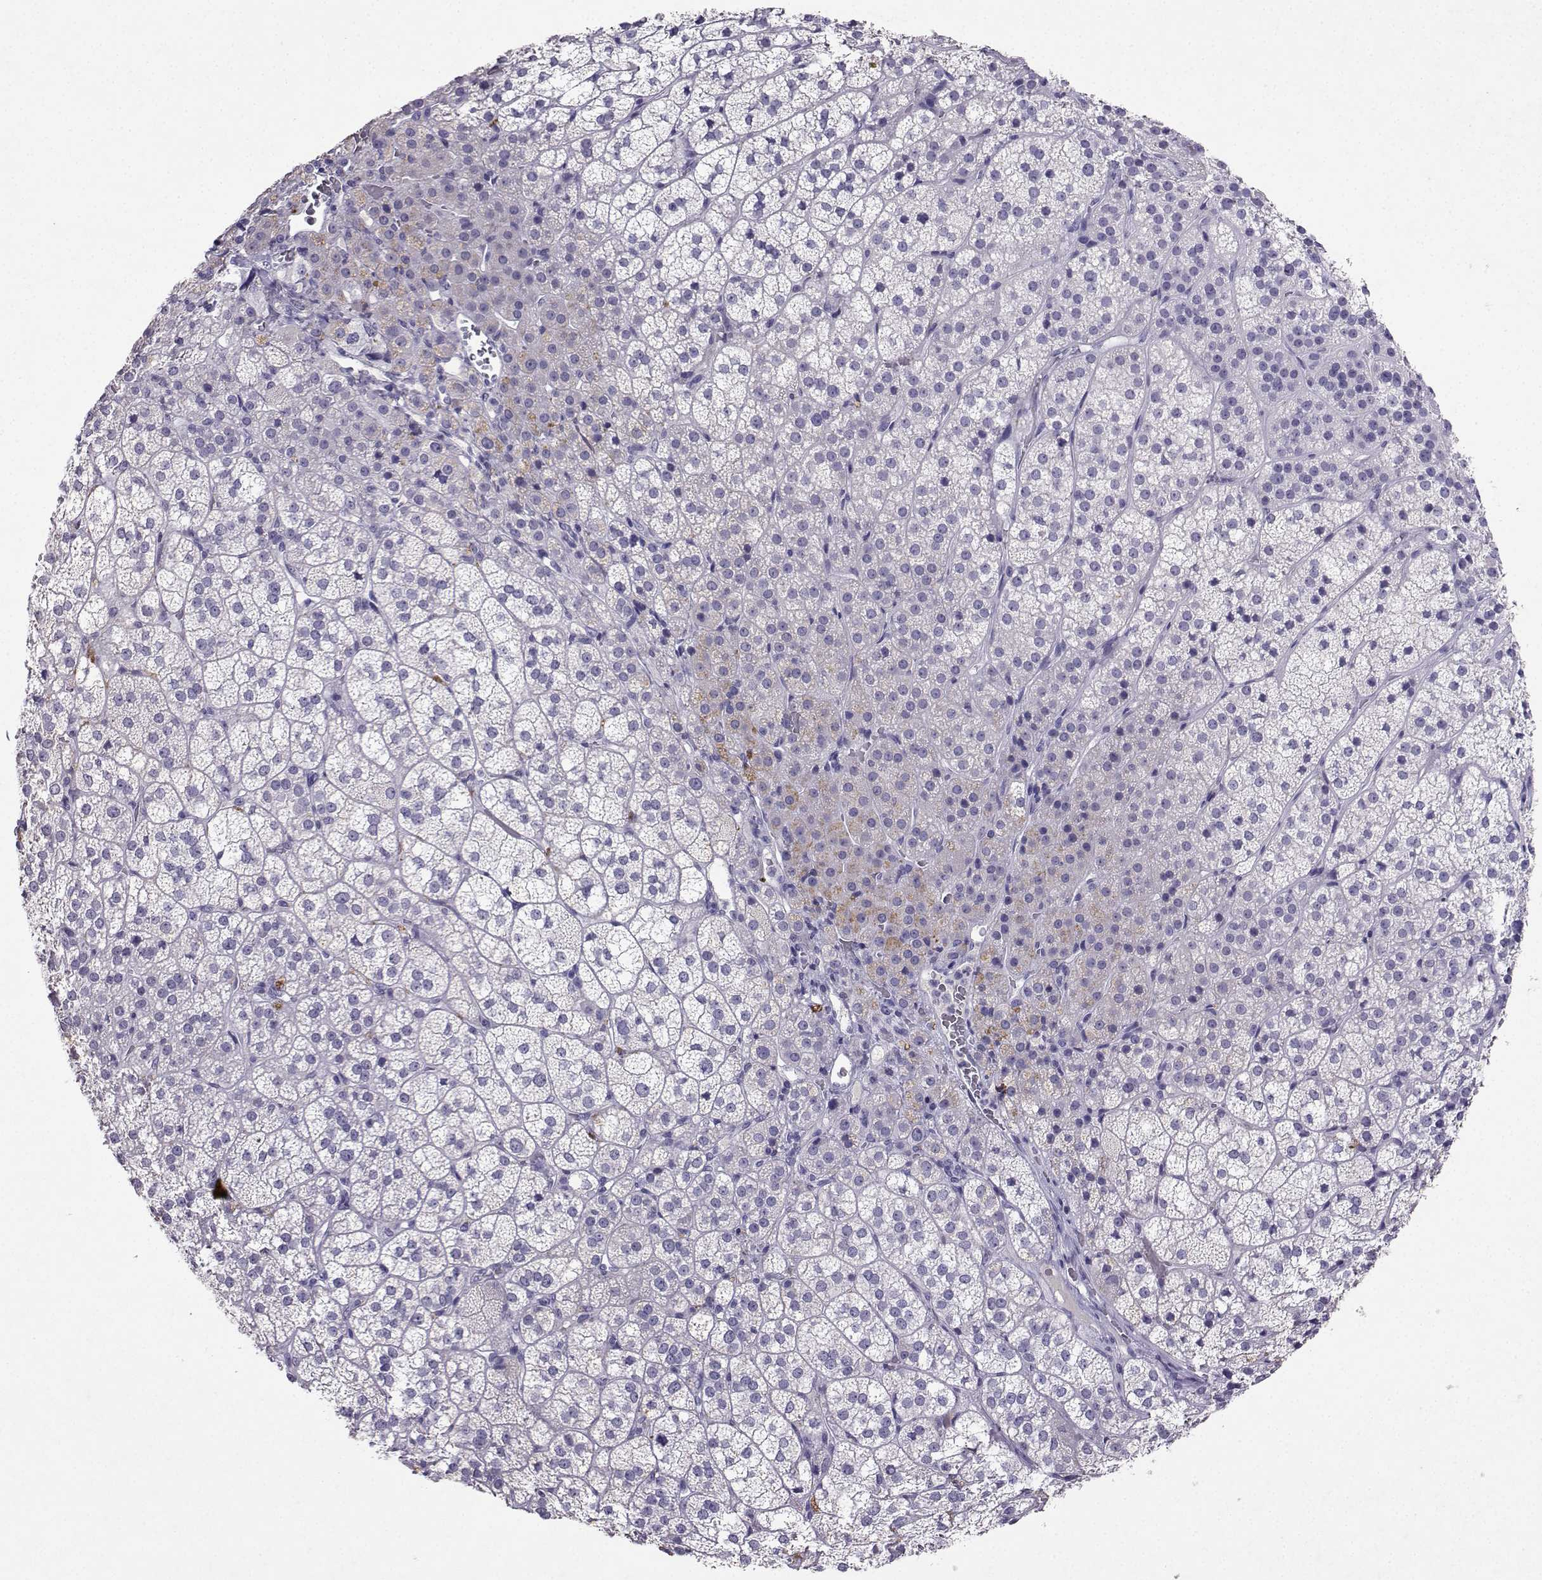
{"staining": {"intensity": "weak", "quantity": "<25%", "location": "cytoplasmic/membranous"}, "tissue": "adrenal gland", "cell_type": "Glandular cells", "image_type": "normal", "snomed": [{"axis": "morphology", "description": "Normal tissue, NOS"}, {"axis": "topography", "description": "Adrenal gland"}], "caption": "A micrograph of human adrenal gland is negative for staining in glandular cells. (Immunohistochemistry (ihc), brightfield microscopy, high magnification).", "gene": "GRIK4", "patient": {"sex": "female", "age": 60}}